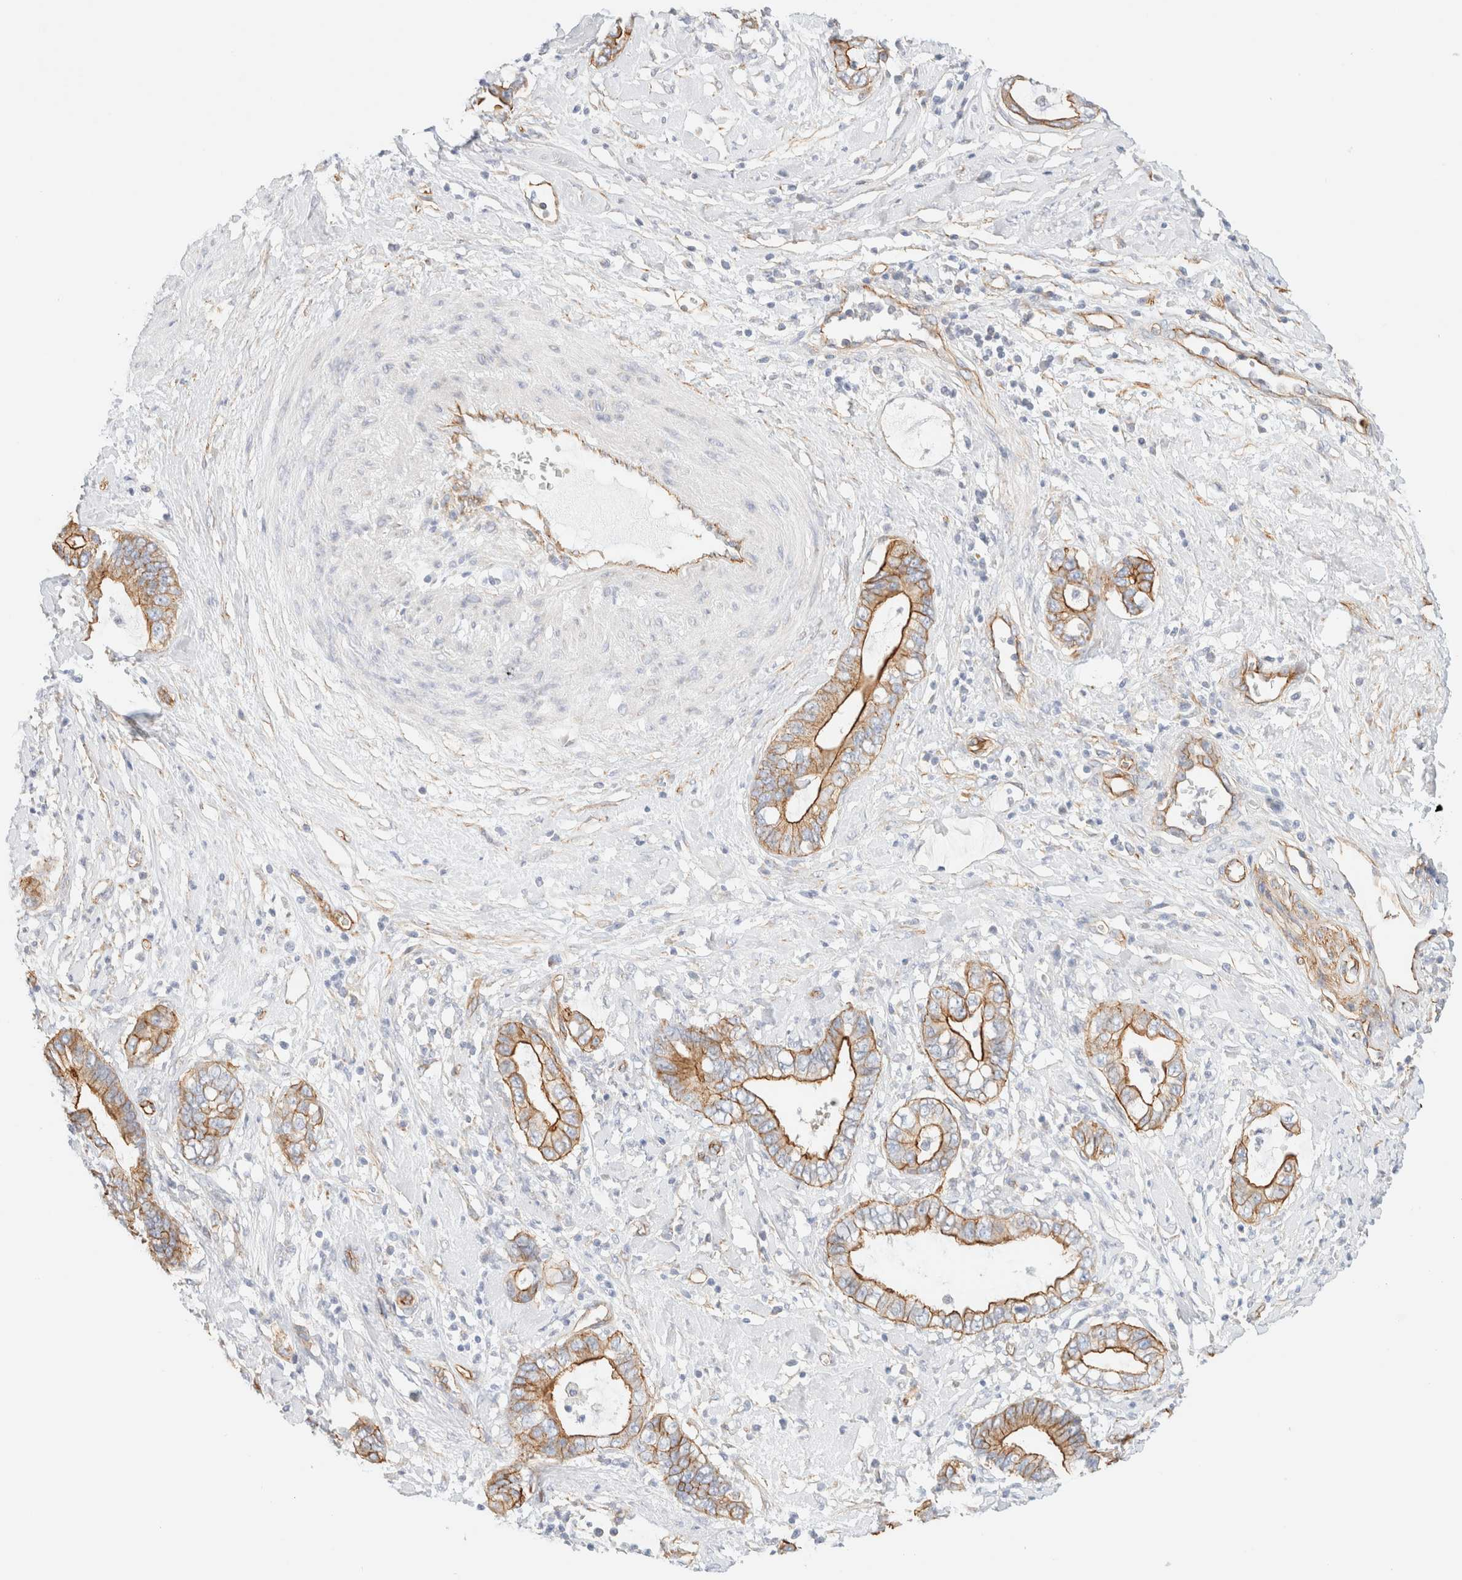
{"staining": {"intensity": "moderate", "quantity": ">75%", "location": "cytoplasmic/membranous"}, "tissue": "cervical cancer", "cell_type": "Tumor cells", "image_type": "cancer", "snomed": [{"axis": "morphology", "description": "Adenocarcinoma, NOS"}, {"axis": "topography", "description": "Cervix"}], "caption": "Immunohistochemistry (IHC) of cervical cancer (adenocarcinoma) shows medium levels of moderate cytoplasmic/membranous positivity in about >75% of tumor cells.", "gene": "CYB5R4", "patient": {"sex": "female", "age": 44}}